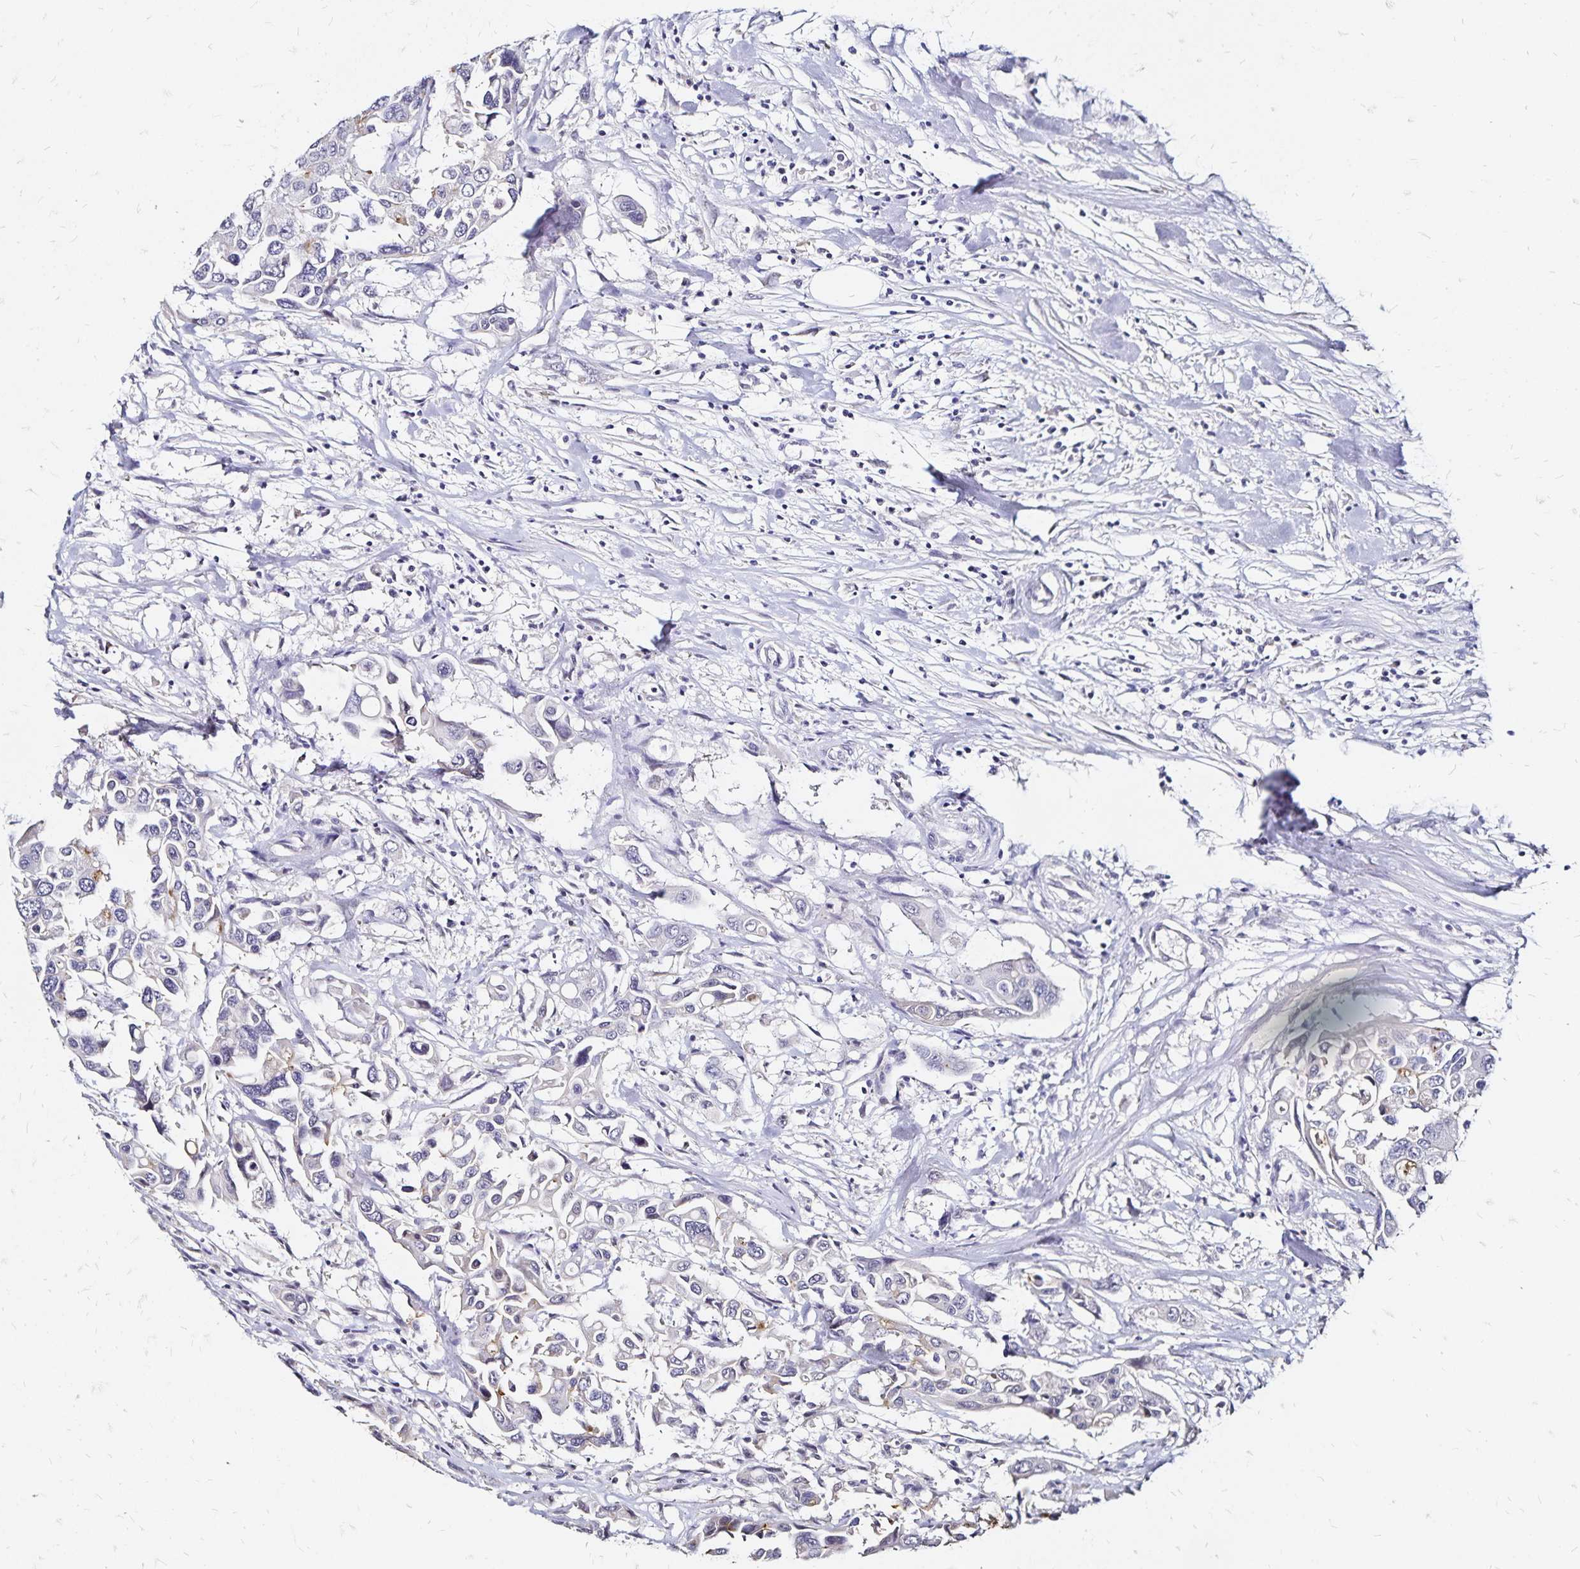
{"staining": {"intensity": "moderate", "quantity": "<25%", "location": "cytoplasmic/membranous"}, "tissue": "colorectal cancer", "cell_type": "Tumor cells", "image_type": "cancer", "snomed": [{"axis": "morphology", "description": "Adenocarcinoma, NOS"}, {"axis": "topography", "description": "Colon"}], "caption": "Colorectal cancer (adenocarcinoma) stained with immunohistochemistry (IHC) exhibits moderate cytoplasmic/membranous staining in approximately <25% of tumor cells.", "gene": "SLC5A1", "patient": {"sex": "male", "age": 77}}